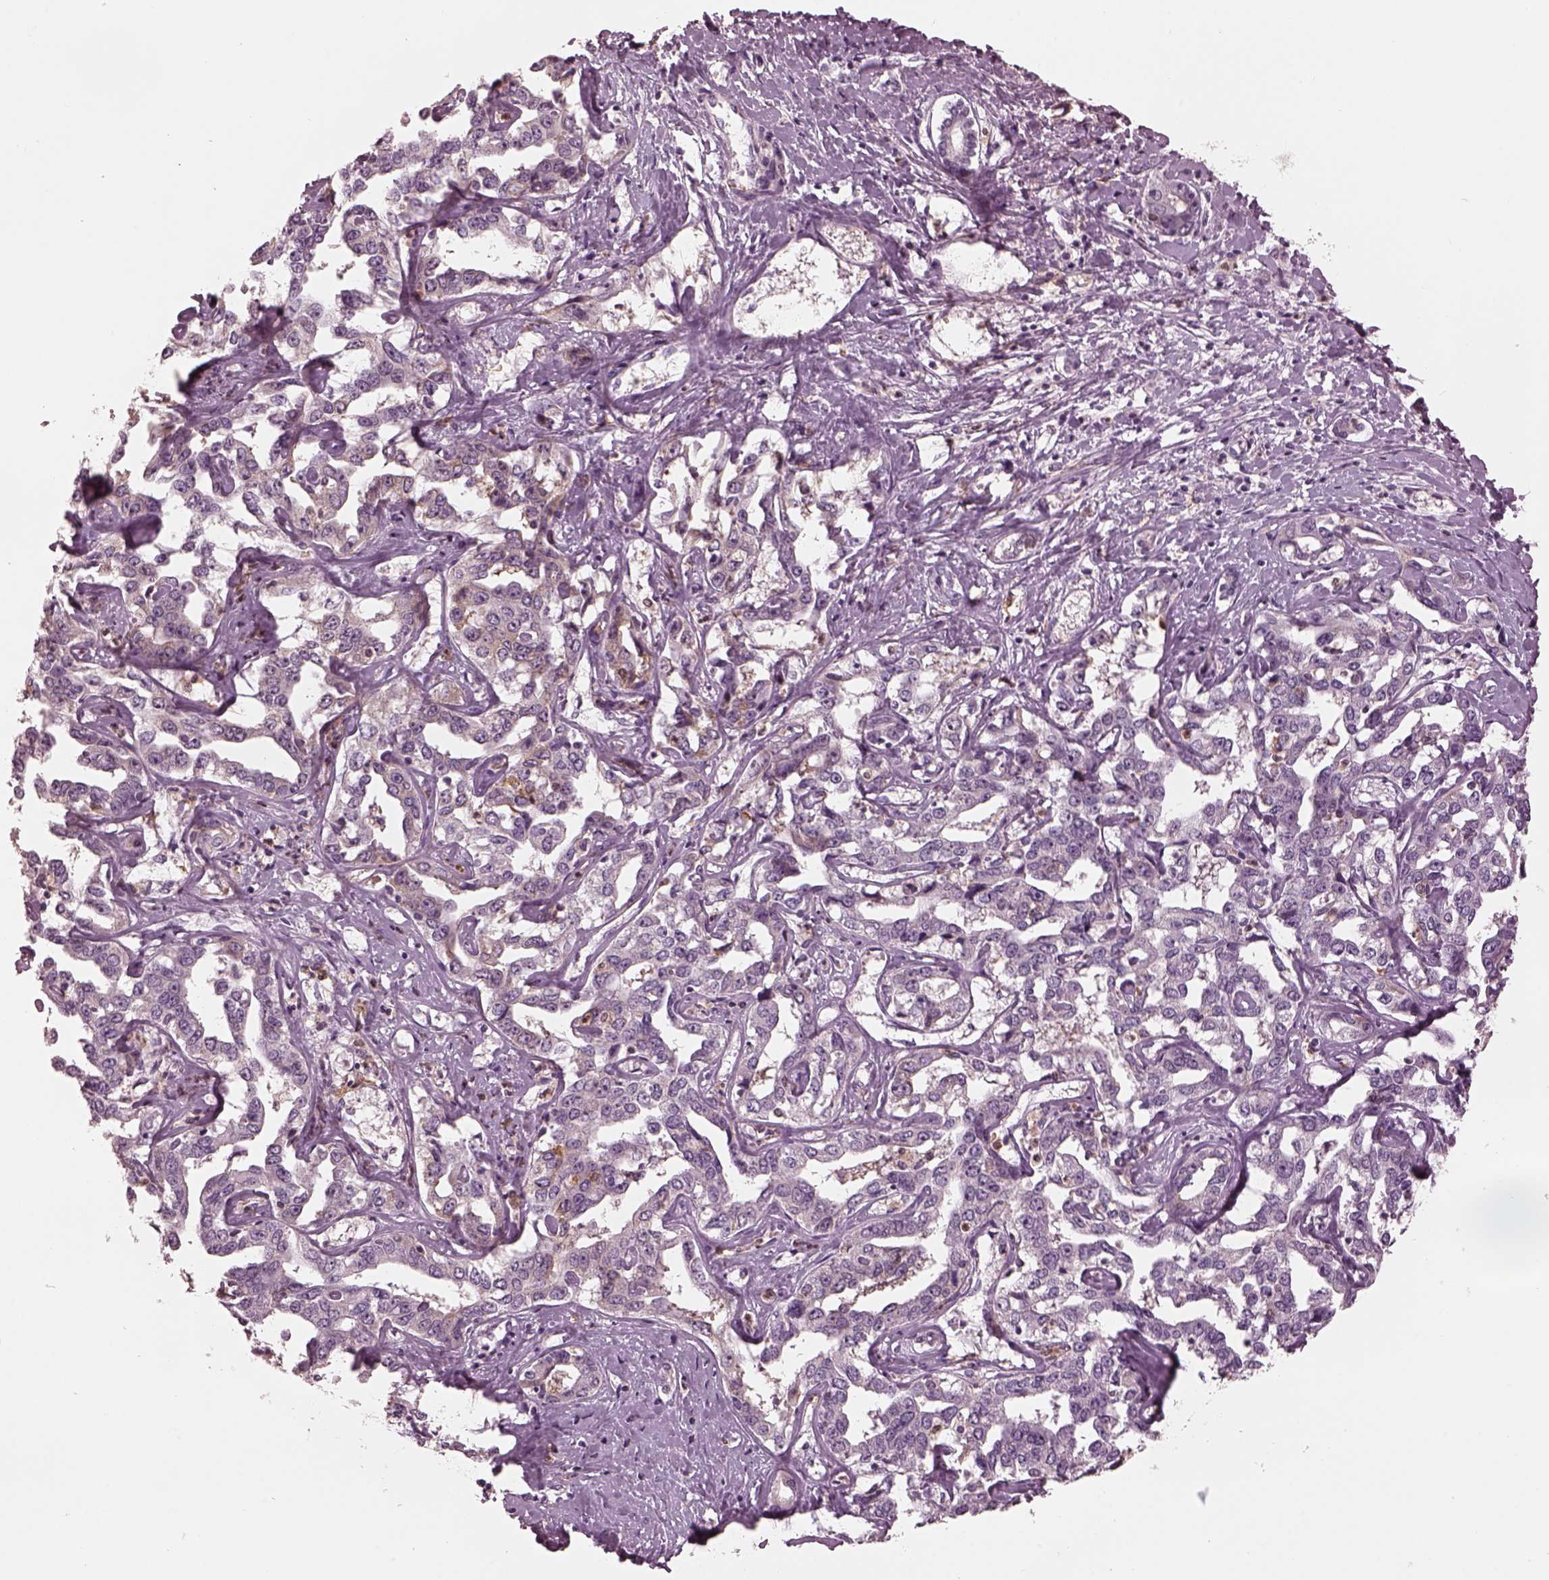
{"staining": {"intensity": "negative", "quantity": "none", "location": "none"}, "tissue": "liver cancer", "cell_type": "Tumor cells", "image_type": "cancer", "snomed": [{"axis": "morphology", "description": "Cholangiocarcinoma"}, {"axis": "topography", "description": "Liver"}], "caption": "Human liver cancer stained for a protein using IHC exhibits no staining in tumor cells.", "gene": "PSTPIP2", "patient": {"sex": "male", "age": 59}}